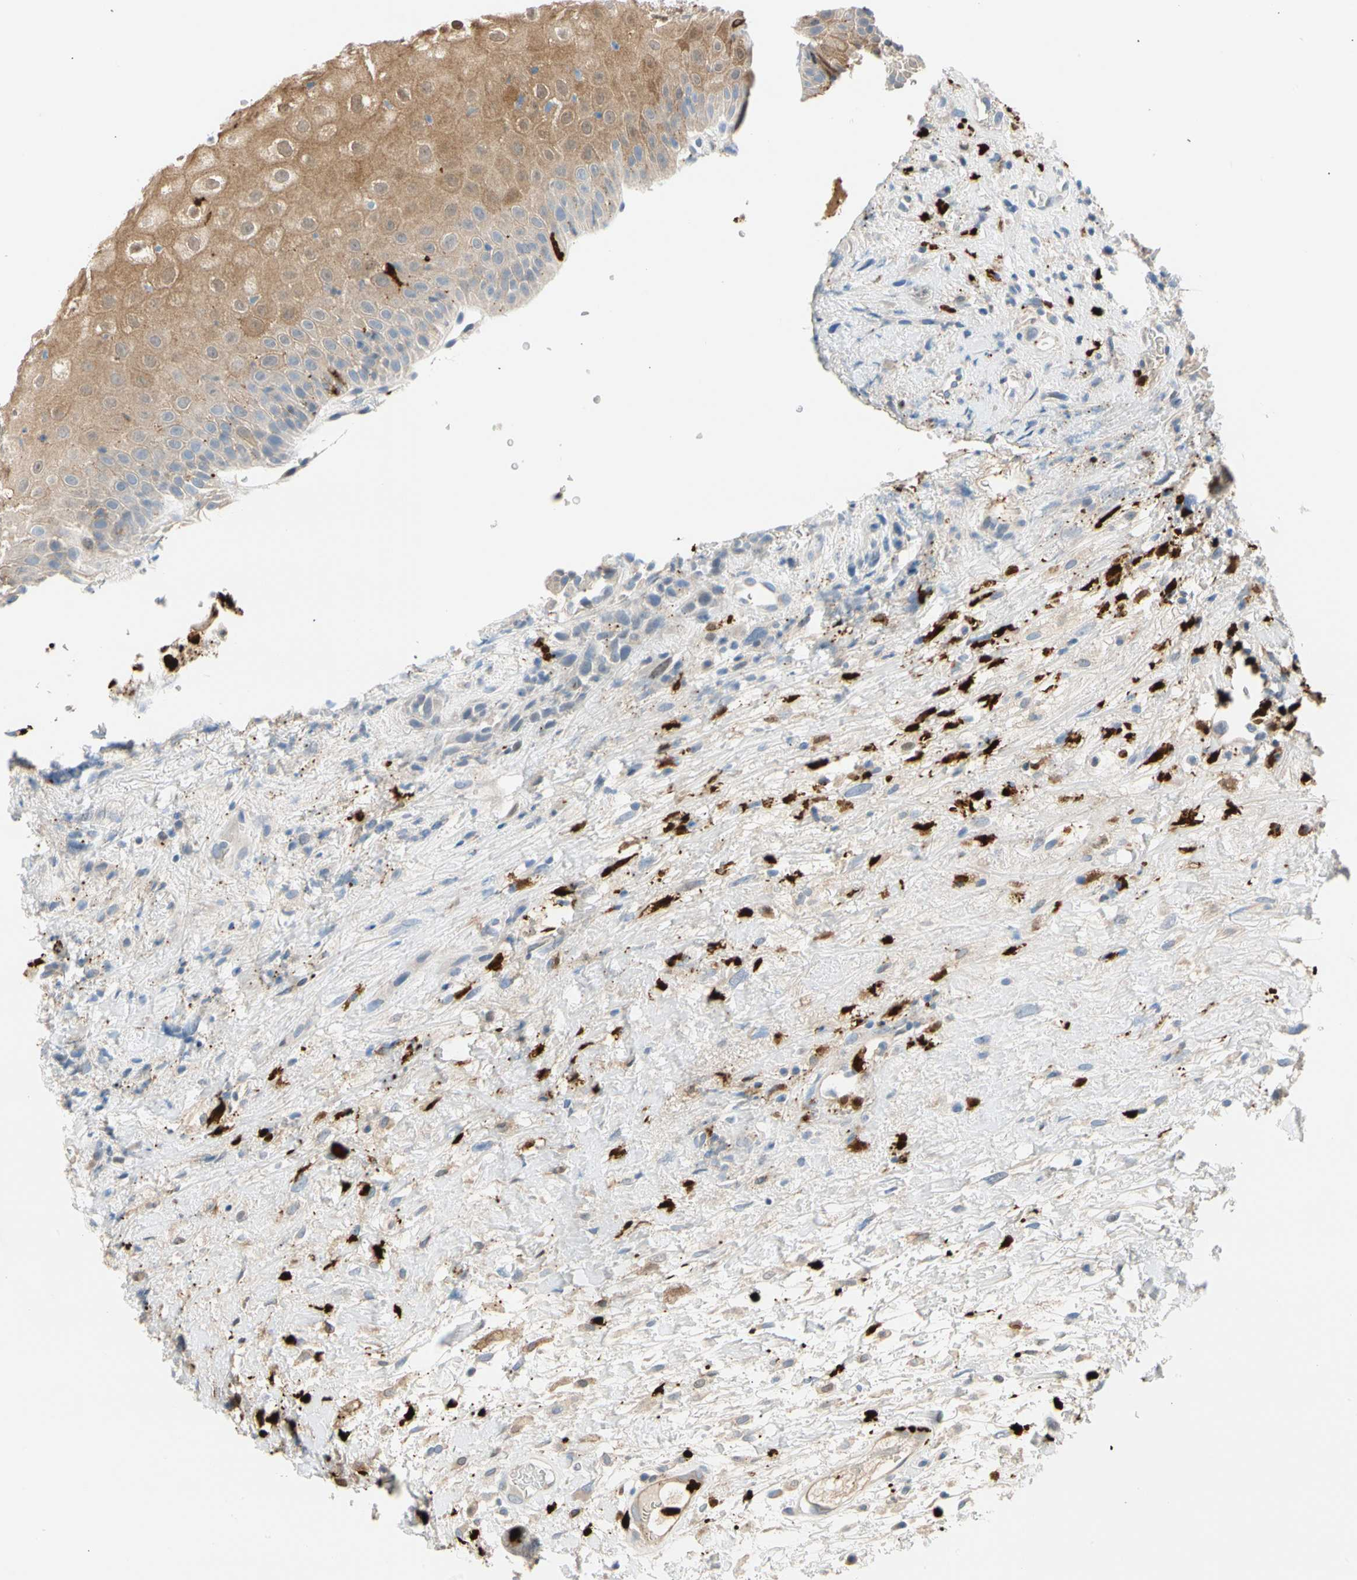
{"staining": {"intensity": "weak", "quantity": "25%-75%", "location": "cytoplasmic/membranous"}, "tissue": "head and neck cancer", "cell_type": "Tumor cells", "image_type": "cancer", "snomed": [{"axis": "morphology", "description": "Normal tissue, NOS"}, {"axis": "morphology", "description": "Squamous cell carcinoma, NOS"}, {"axis": "topography", "description": "Cartilage tissue"}, {"axis": "topography", "description": "Head-Neck"}], "caption": "Weak cytoplasmic/membranous expression is identified in about 25%-75% of tumor cells in head and neck cancer (squamous cell carcinoma).", "gene": "TRAF5", "patient": {"sex": "male", "age": 62}}